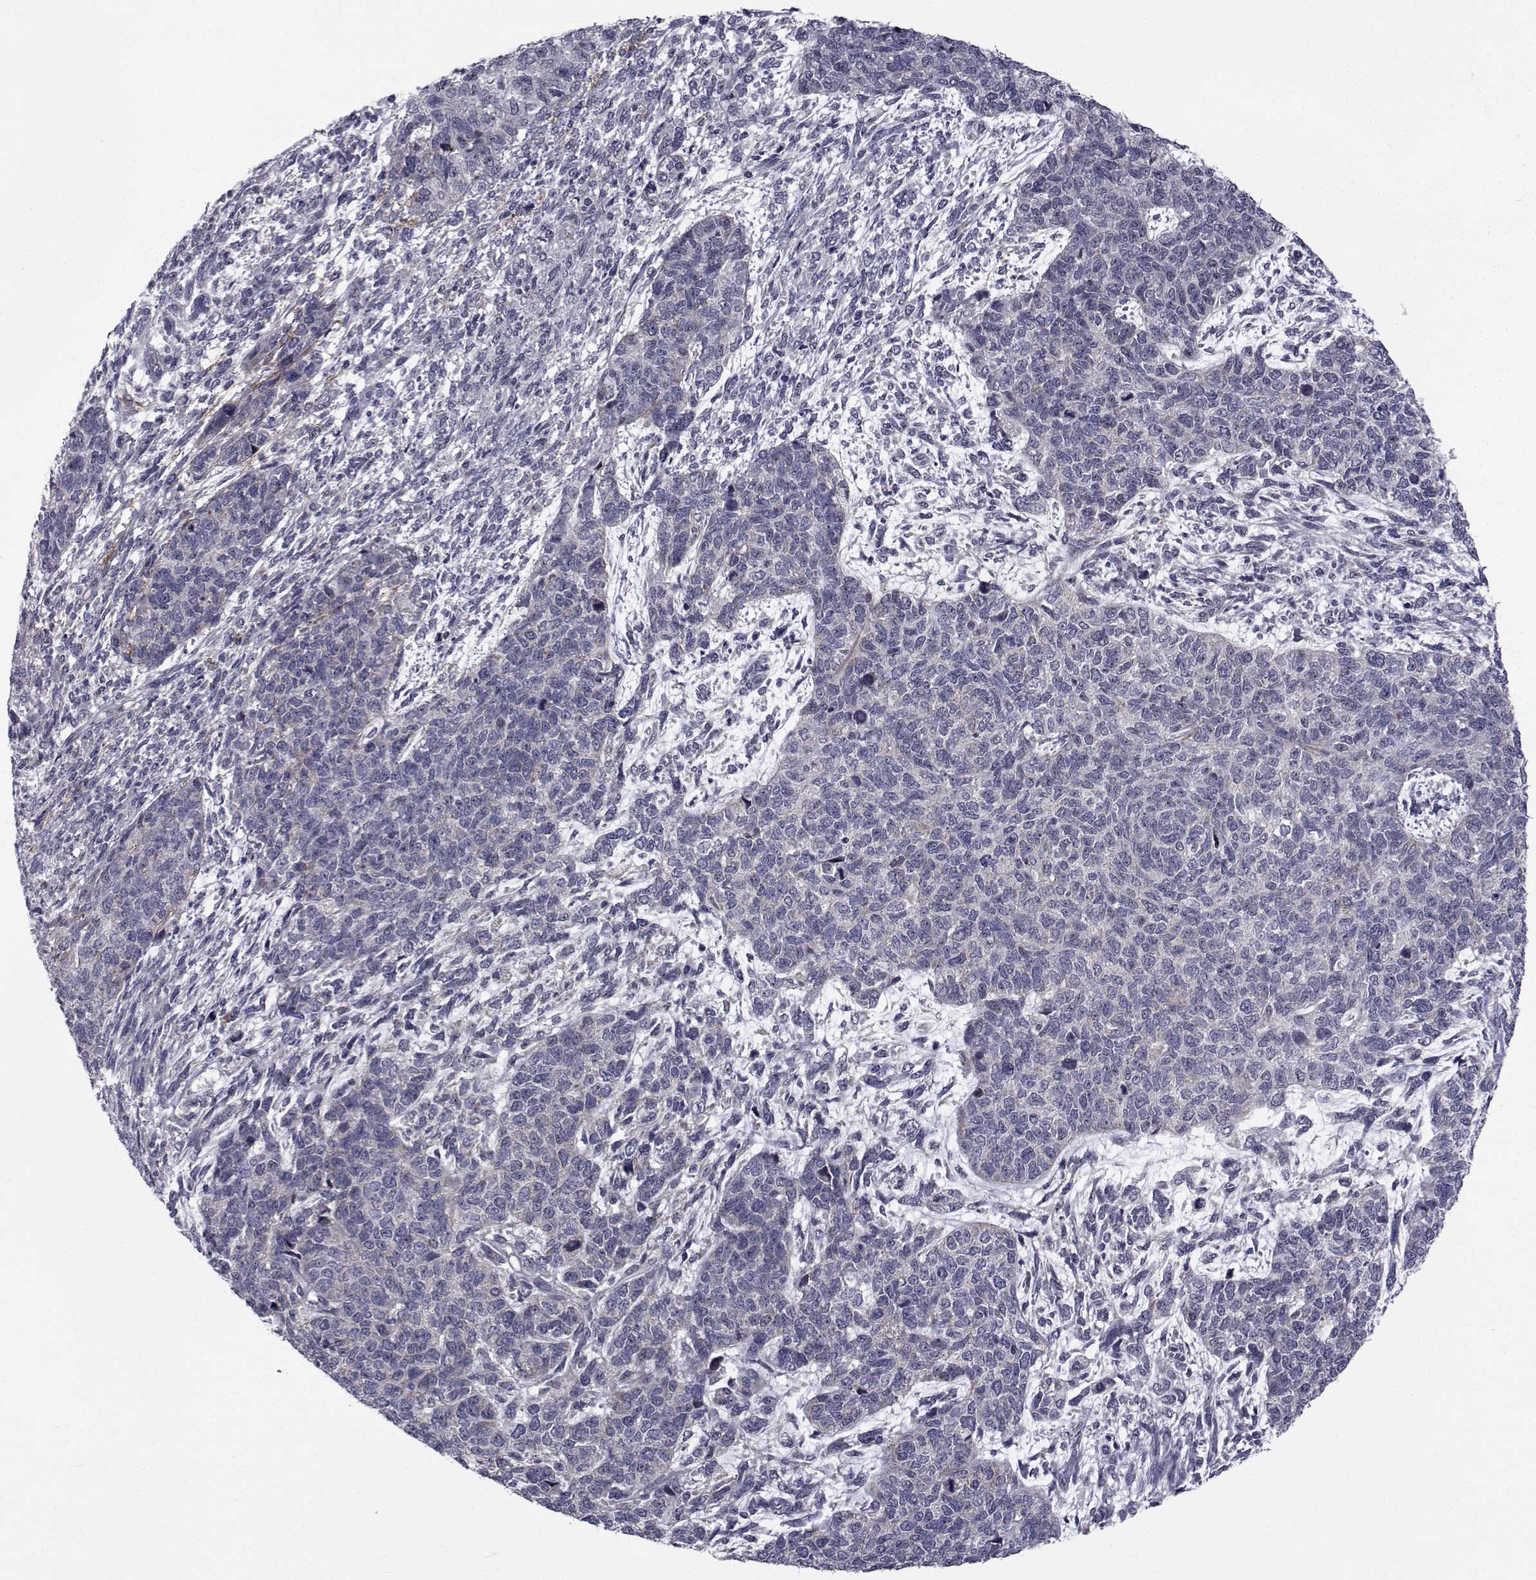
{"staining": {"intensity": "negative", "quantity": "none", "location": "none"}, "tissue": "cervical cancer", "cell_type": "Tumor cells", "image_type": "cancer", "snomed": [{"axis": "morphology", "description": "Squamous cell carcinoma, NOS"}, {"axis": "topography", "description": "Cervix"}], "caption": "Immunohistochemistry of human cervical squamous cell carcinoma reveals no staining in tumor cells.", "gene": "CFAP74", "patient": {"sex": "female", "age": 63}}